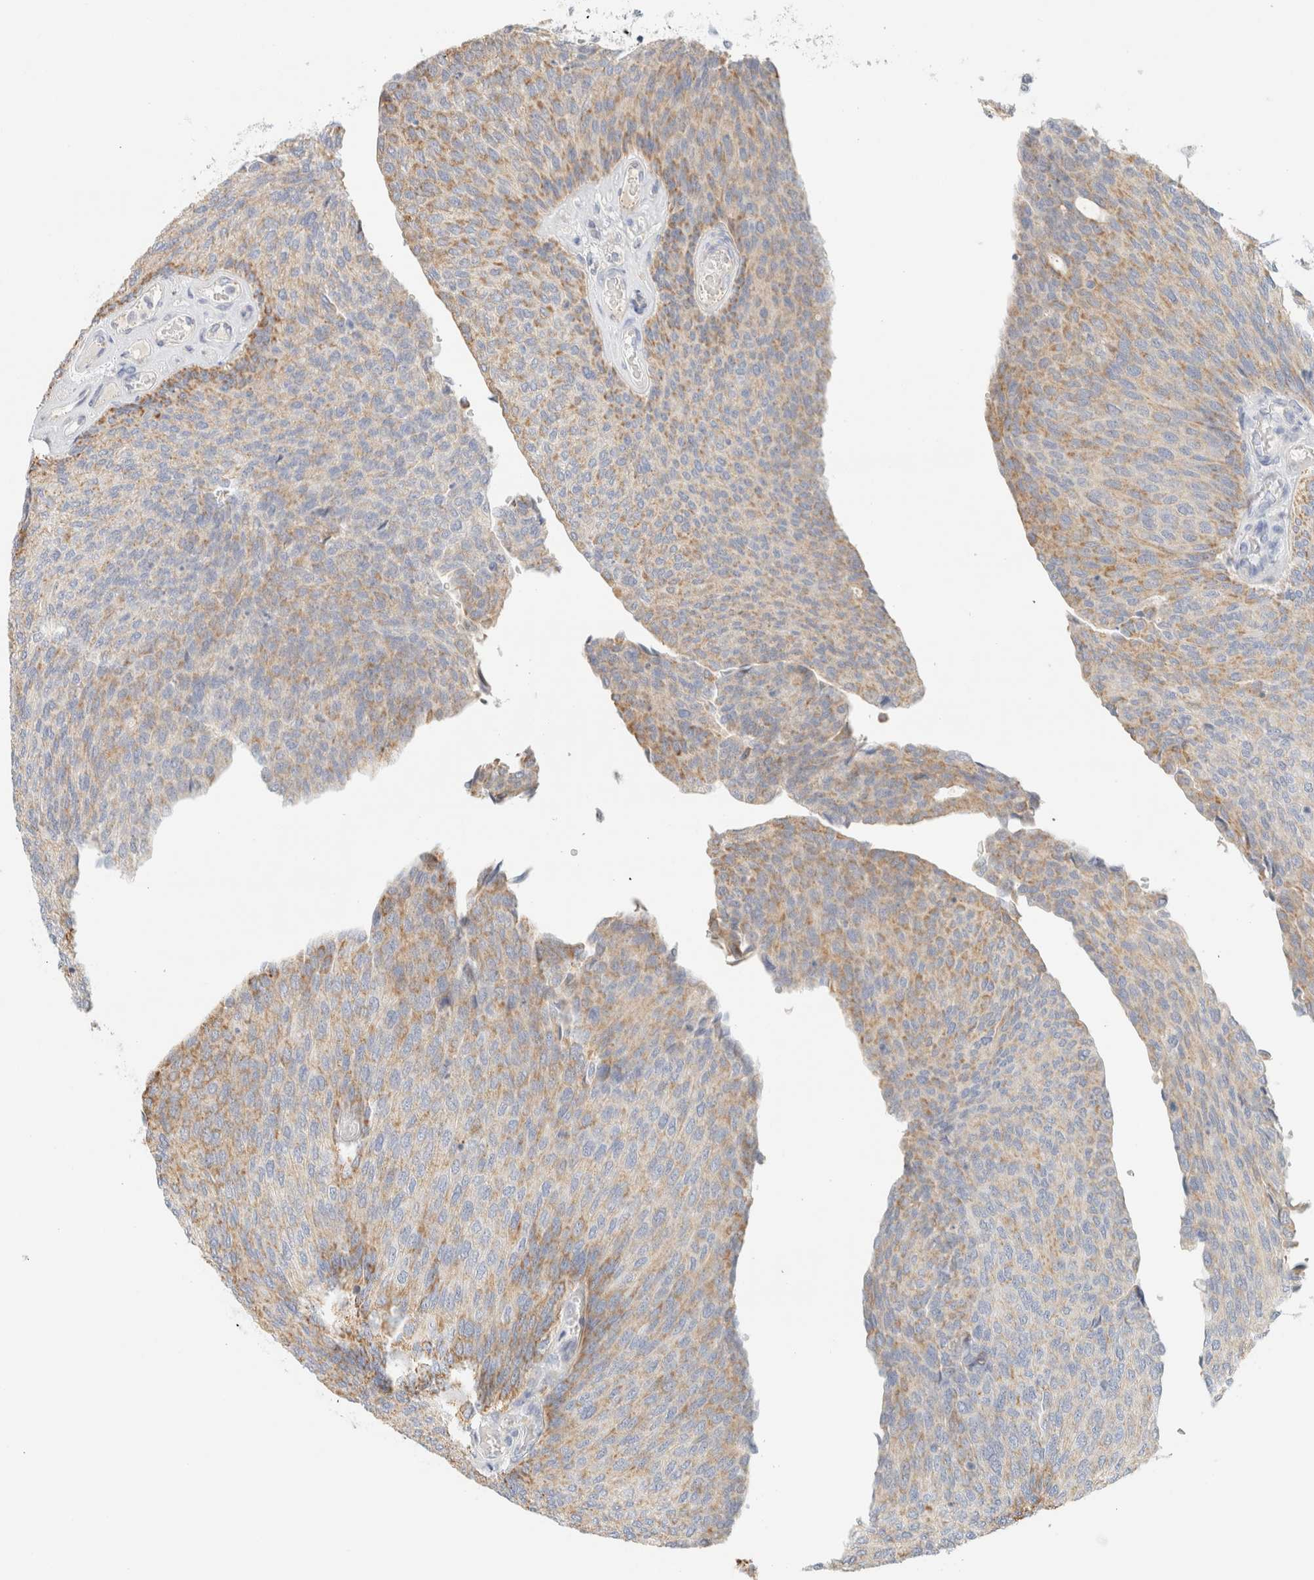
{"staining": {"intensity": "weak", "quantity": ">75%", "location": "cytoplasmic/membranous"}, "tissue": "urothelial cancer", "cell_type": "Tumor cells", "image_type": "cancer", "snomed": [{"axis": "morphology", "description": "Urothelial carcinoma, Low grade"}, {"axis": "topography", "description": "Urinary bladder"}], "caption": "High-power microscopy captured an immunohistochemistry (IHC) histopathology image of urothelial carcinoma (low-grade), revealing weak cytoplasmic/membranous expression in about >75% of tumor cells.", "gene": "HDHD3", "patient": {"sex": "female", "age": 79}}